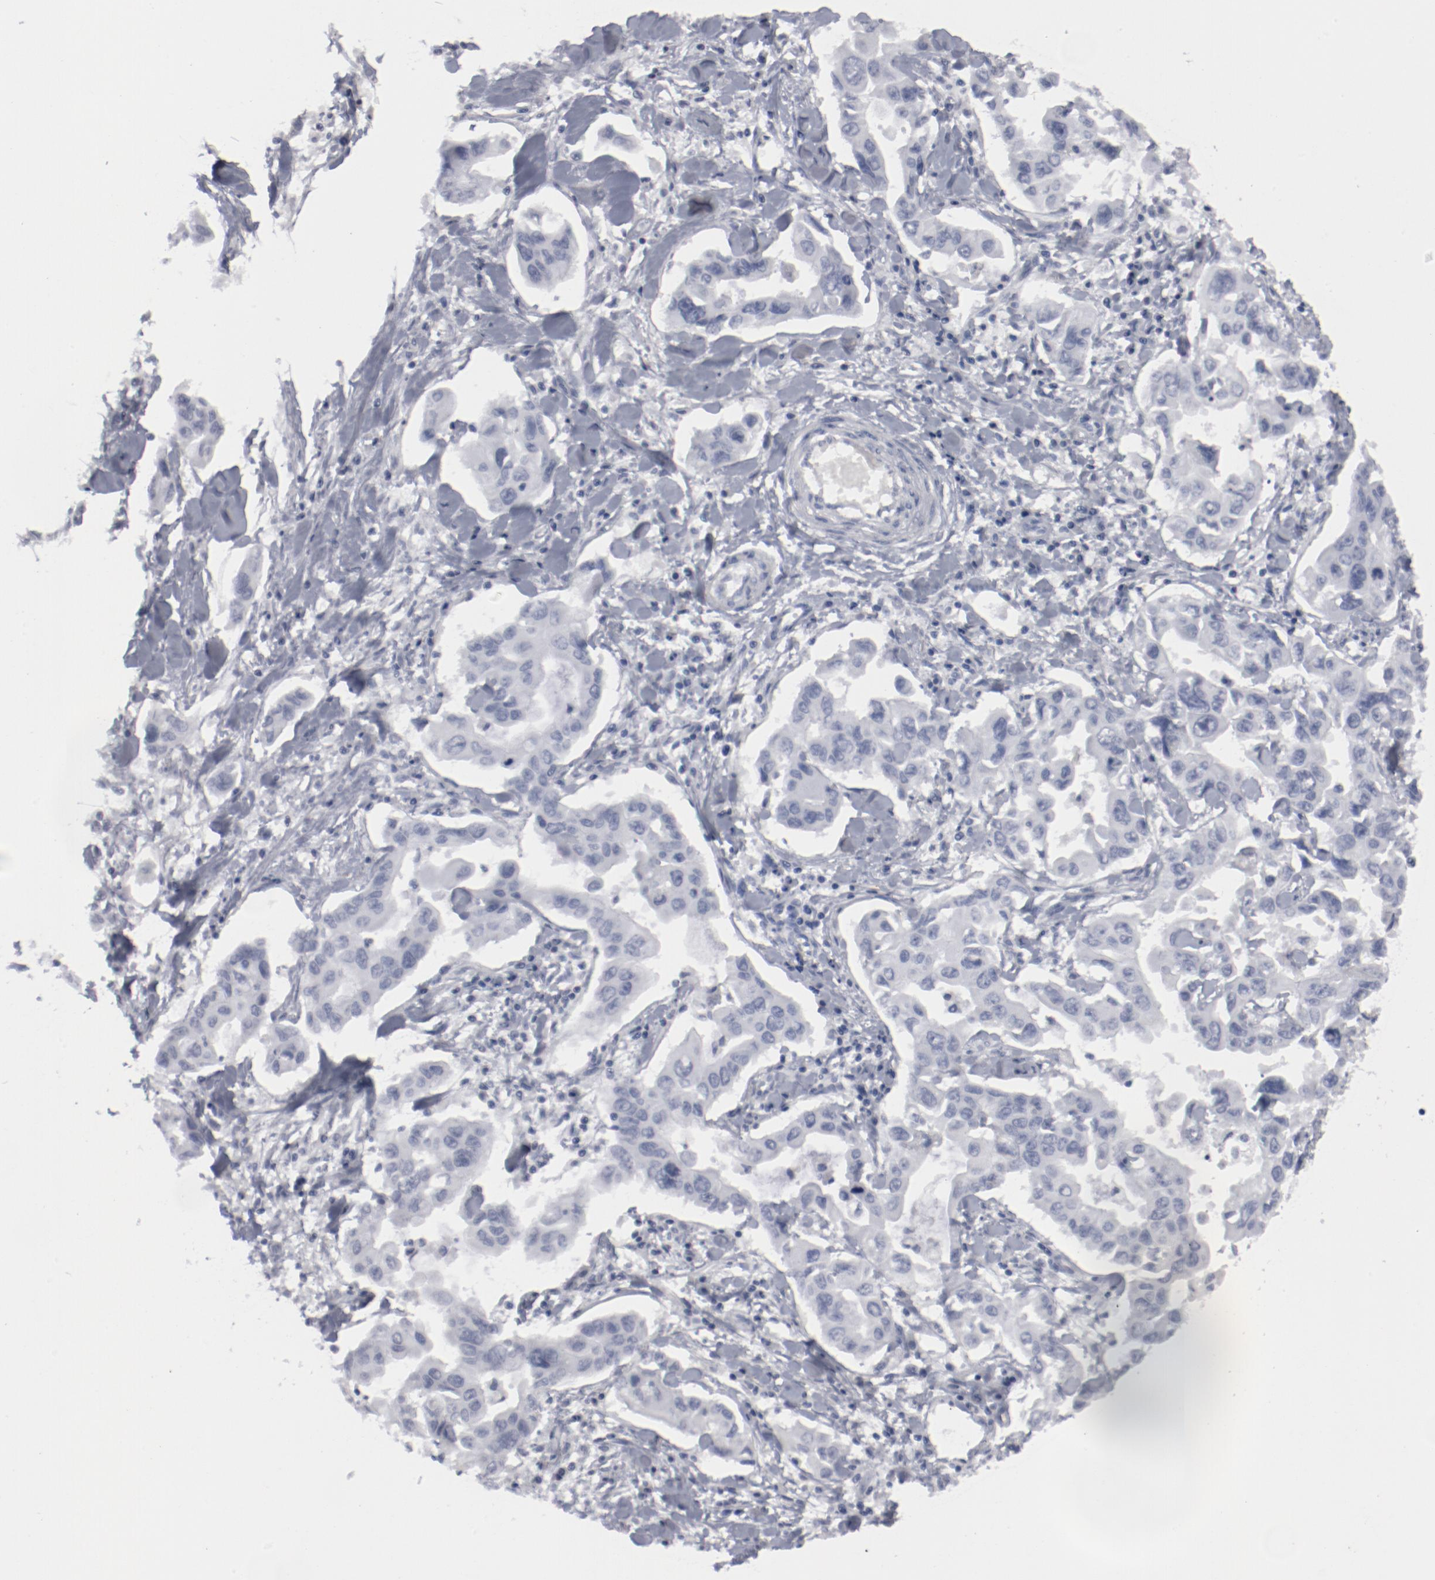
{"staining": {"intensity": "negative", "quantity": "none", "location": "none"}, "tissue": "lung cancer", "cell_type": "Tumor cells", "image_type": "cancer", "snomed": [{"axis": "morphology", "description": "Adenocarcinoma, NOS"}, {"axis": "topography", "description": "Lymph node"}, {"axis": "topography", "description": "Lung"}], "caption": "Immunohistochemical staining of human lung adenocarcinoma demonstrates no significant staining in tumor cells.", "gene": "SPI1", "patient": {"sex": "male", "age": 64}}